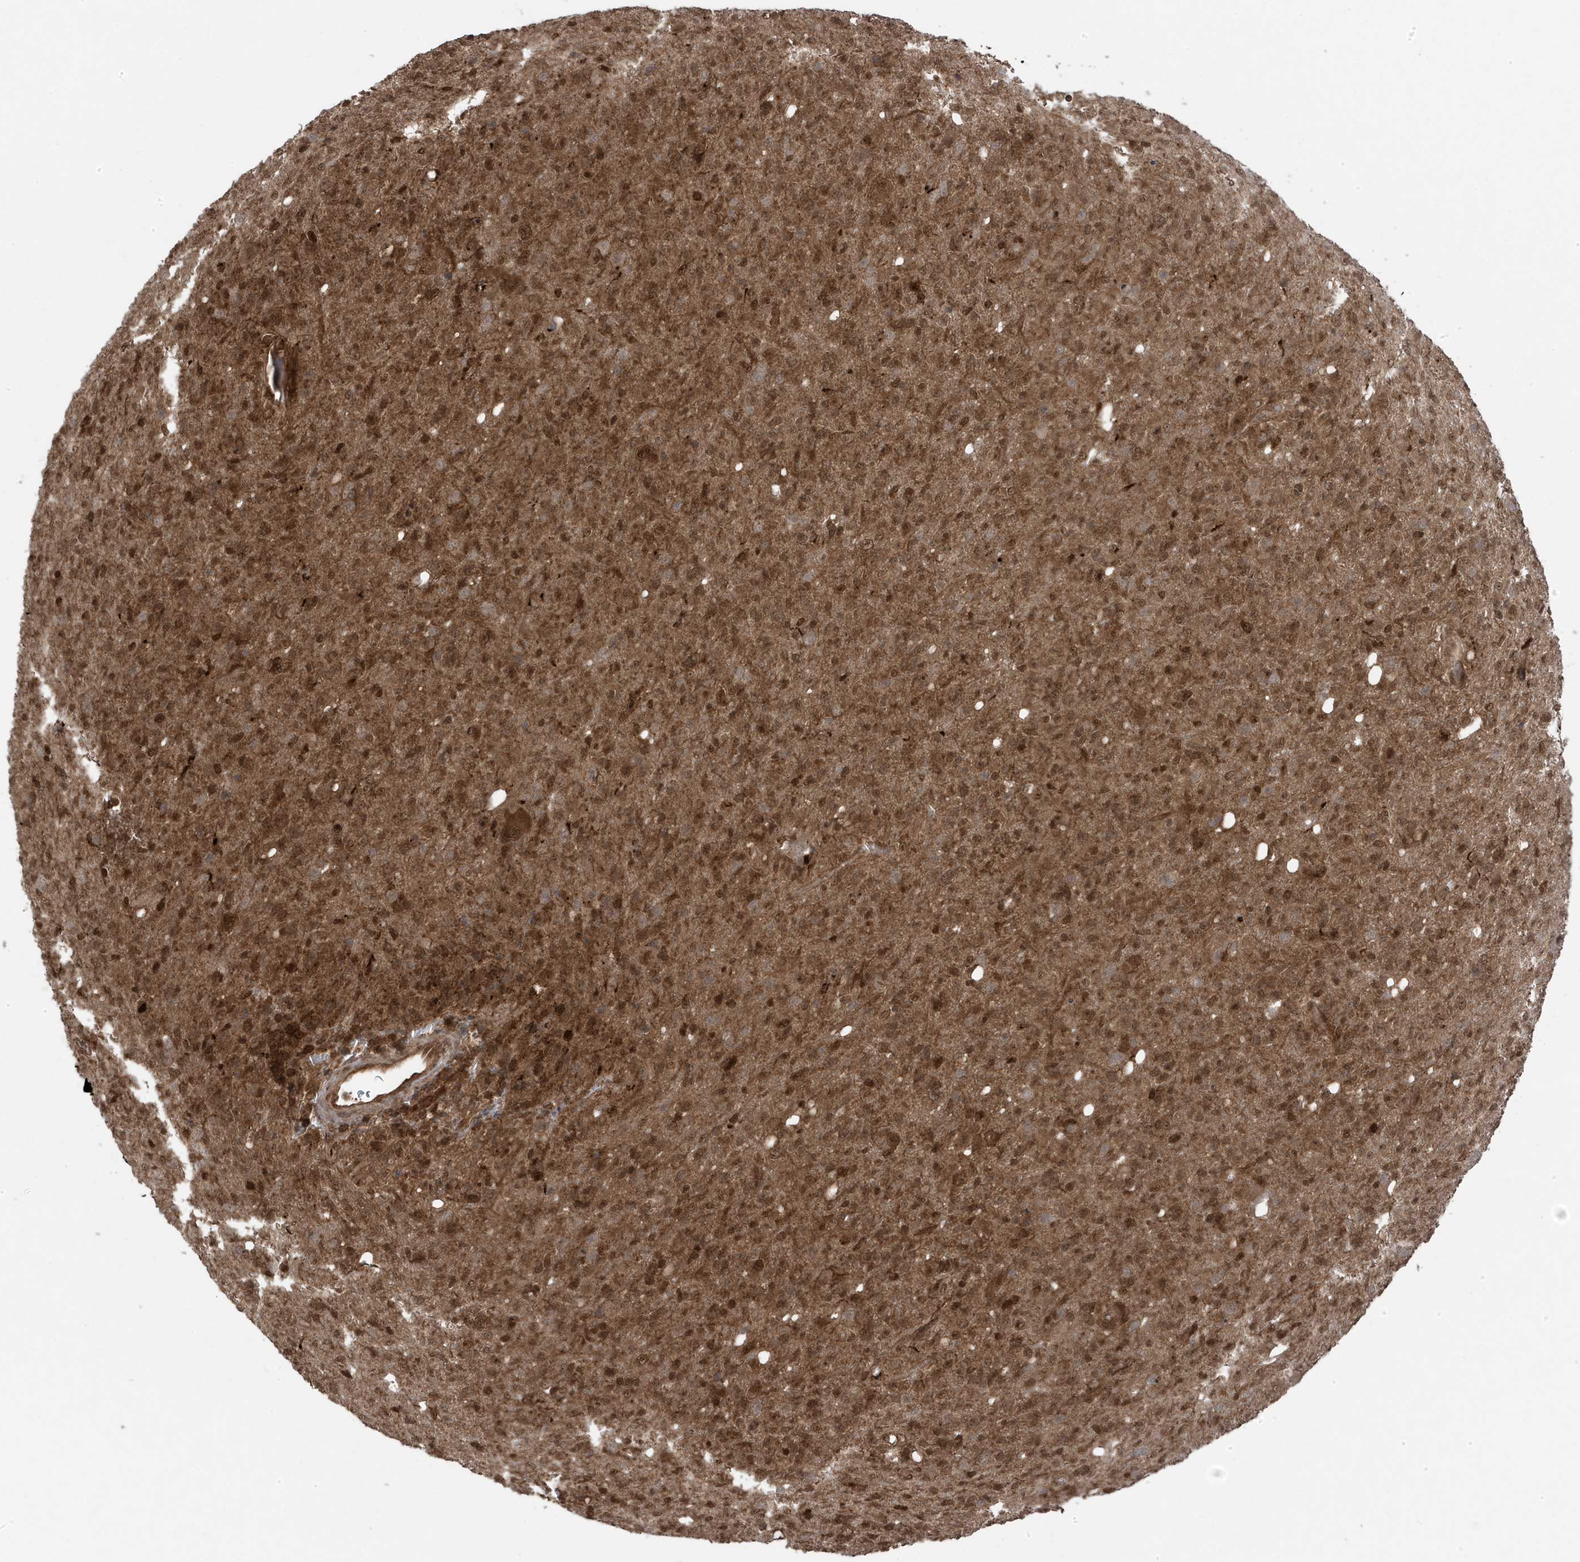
{"staining": {"intensity": "moderate", "quantity": ">75%", "location": "cytoplasmic/membranous,nuclear"}, "tissue": "glioma", "cell_type": "Tumor cells", "image_type": "cancer", "snomed": [{"axis": "morphology", "description": "Glioma, malignant, High grade"}, {"axis": "topography", "description": "Brain"}], "caption": "High-grade glioma (malignant) stained with DAB immunohistochemistry (IHC) demonstrates medium levels of moderate cytoplasmic/membranous and nuclear staining in approximately >75% of tumor cells.", "gene": "MAPK1IP1L", "patient": {"sex": "female", "age": 57}}